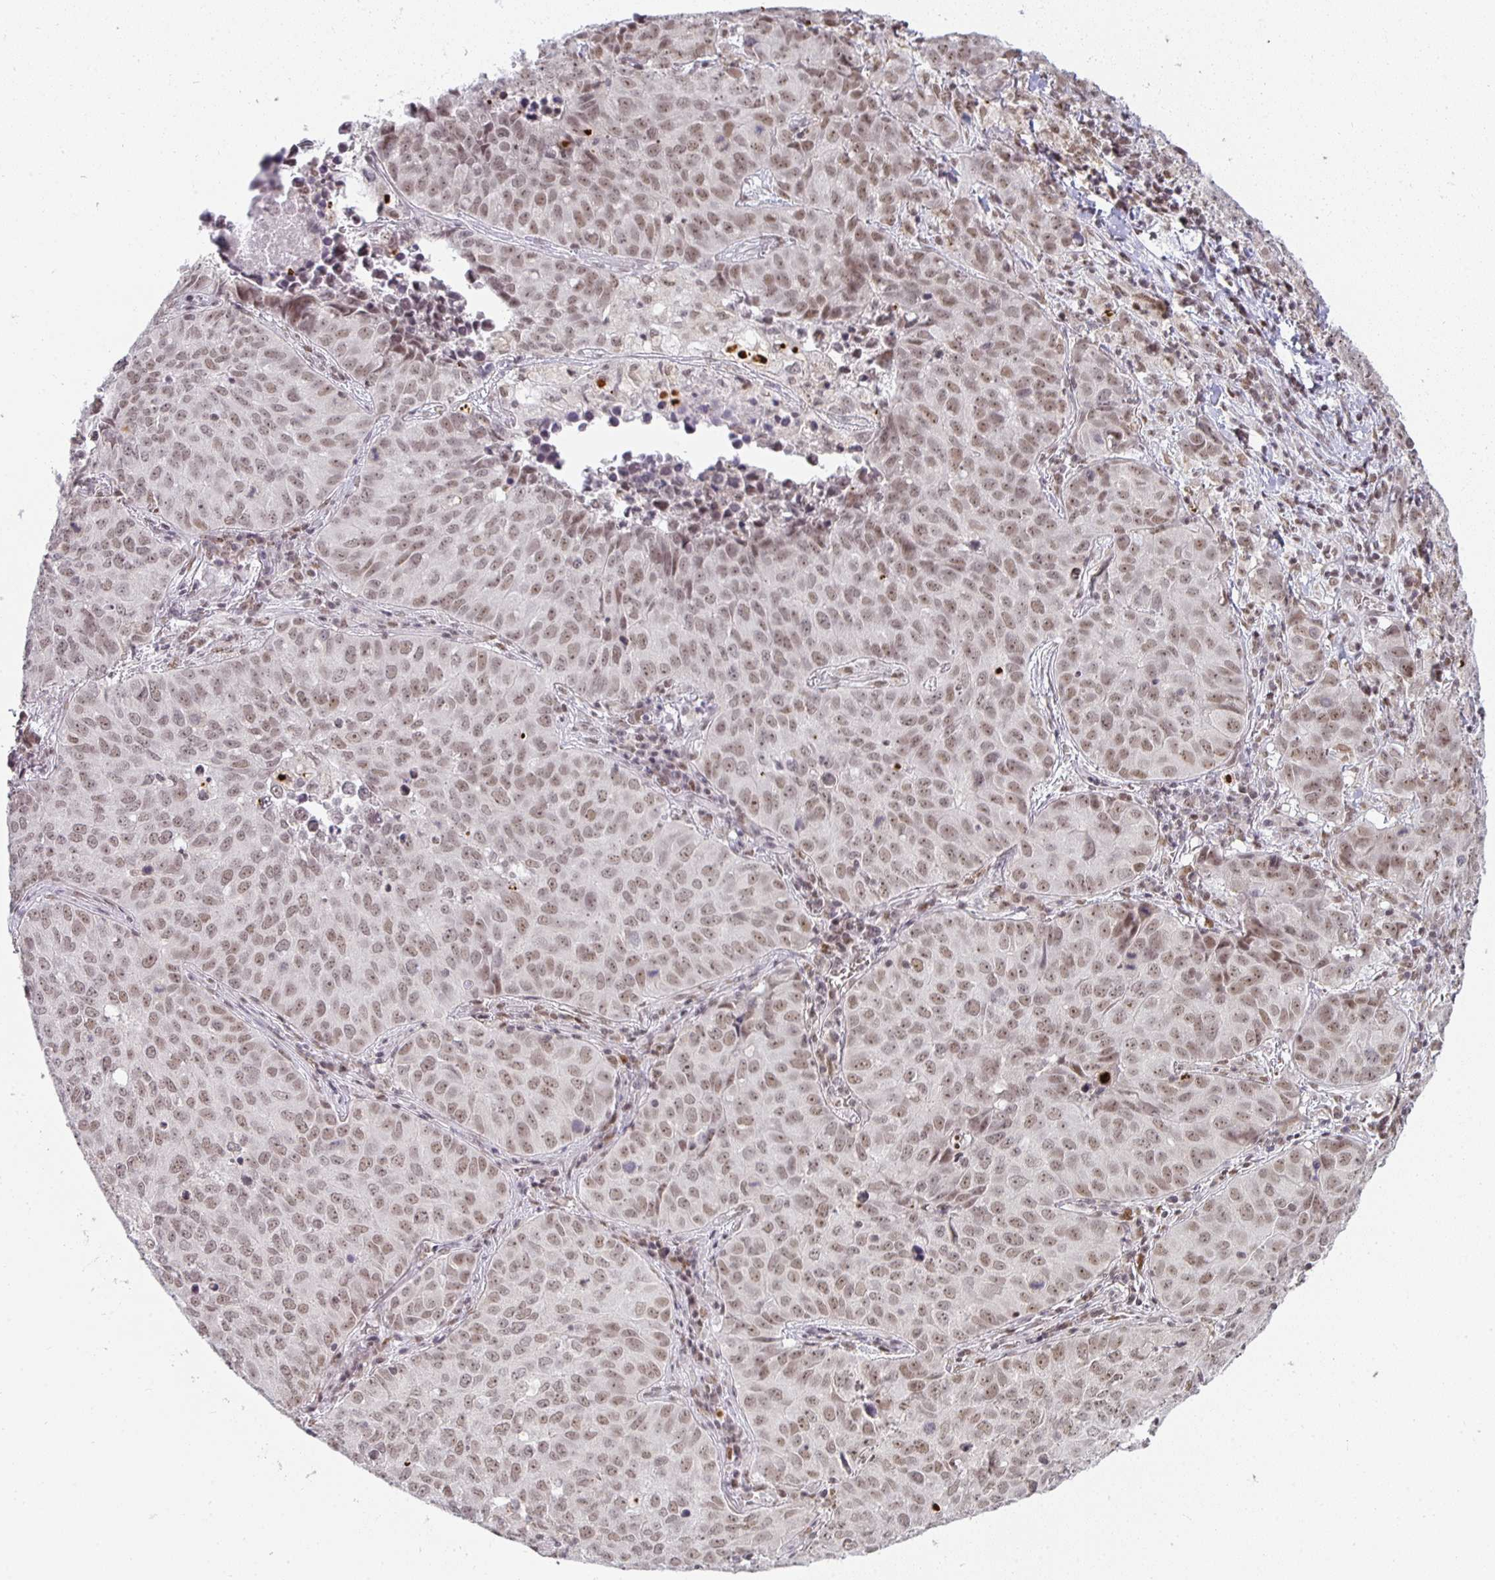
{"staining": {"intensity": "moderate", "quantity": ">75%", "location": "nuclear"}, "tissue": "lung cancer", "cell_type": "Tumor cells", "image_type": "cancer", "snomed": [{"axis": "morphology", "description": "Adenocarcinoma, NOS"}, {"axis": "topography", "description": "Lung"}], "caption": "Protein staining reveals moderate nuclear expression in approximately >75% of tumor cells in adenocarcinoma (lung).", "gene": "SMARCA2", "patient": {"sex": "female", "age": 50}}